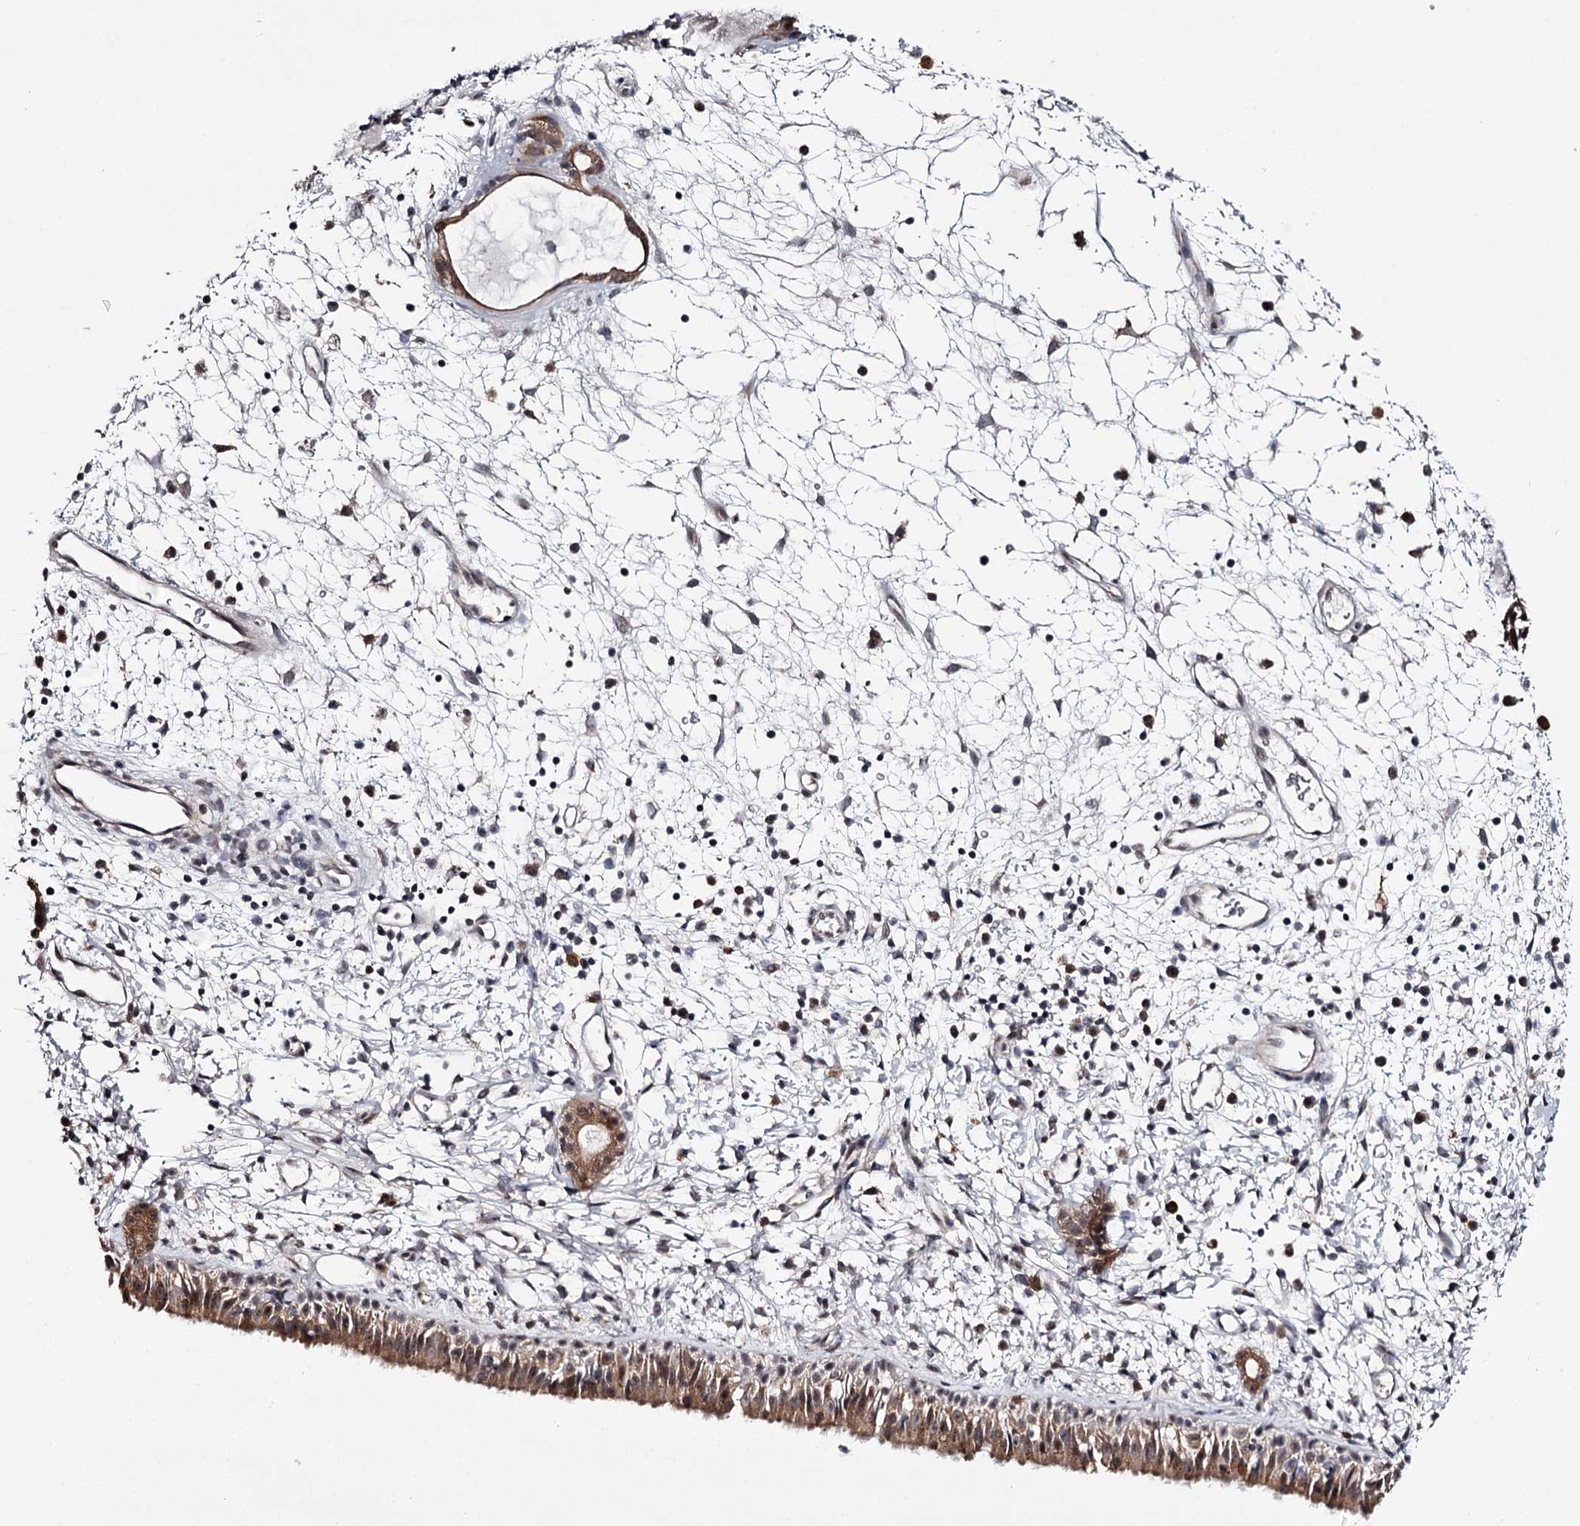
{"staining": {"intensity": "moderate", "quantity": ">75%", "location": "cytoplasmic/membranous"}, "tissue": "nasopharynx", "cell_type": "Respiratory epithelial cells", "image_type": "normal", "snomed": [{"axis": "morphology", "description": "Normal tissue, NOS"}, {"axis": "topography", "description": "Nasopharynx"}], "caption": "Protein expression analysis of unremarkable nasopharynx exhibits moderate cytoplasmic/membranous positivity in approximately >75% of respiratory epithelial cells. The protein is stained brown, and the nuclei are stained in blue (DAB IHC with brightfield microscopy, high magnification).", "gene": "GTSF1", "patient": {"sex": "male", "age": 22}}